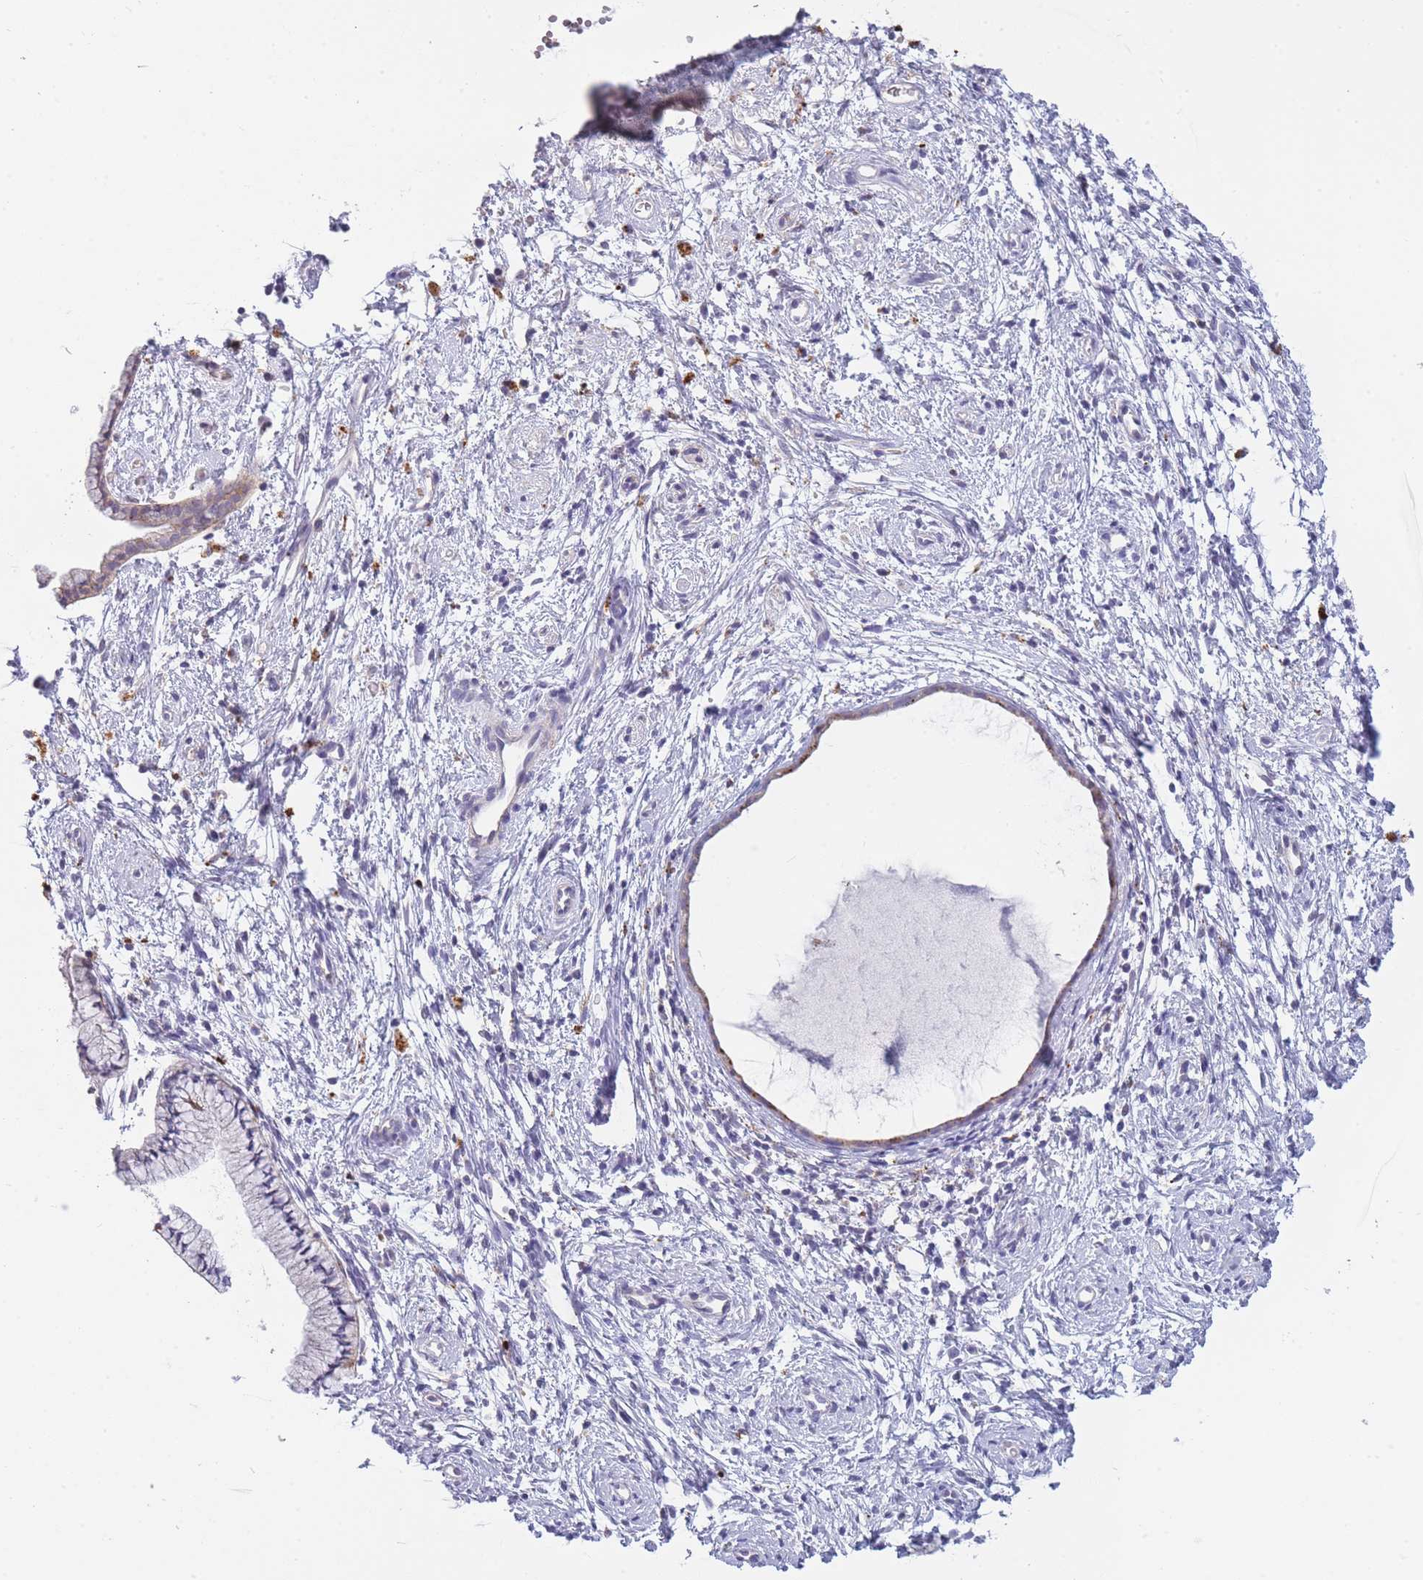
{"staining": {"intensity": "weak", "quantity": "<25%", "location": "cytoplasmic/membranous"}, "tissue": "cervix", "cell_type": "Glandular cells", "image_type": "normal", "snomed": [{"axis": "morphology", "description": "Normal tissue, NOS"}, {"axis": "topography", "description": "Cervix"}], "caption": "Glandular cells show no significant protein expression in benign cervix. (DAB immunohistochemistry, high magnification).", "gene": "TRIM61", "patient": {"sex": "female", "age": 57}}